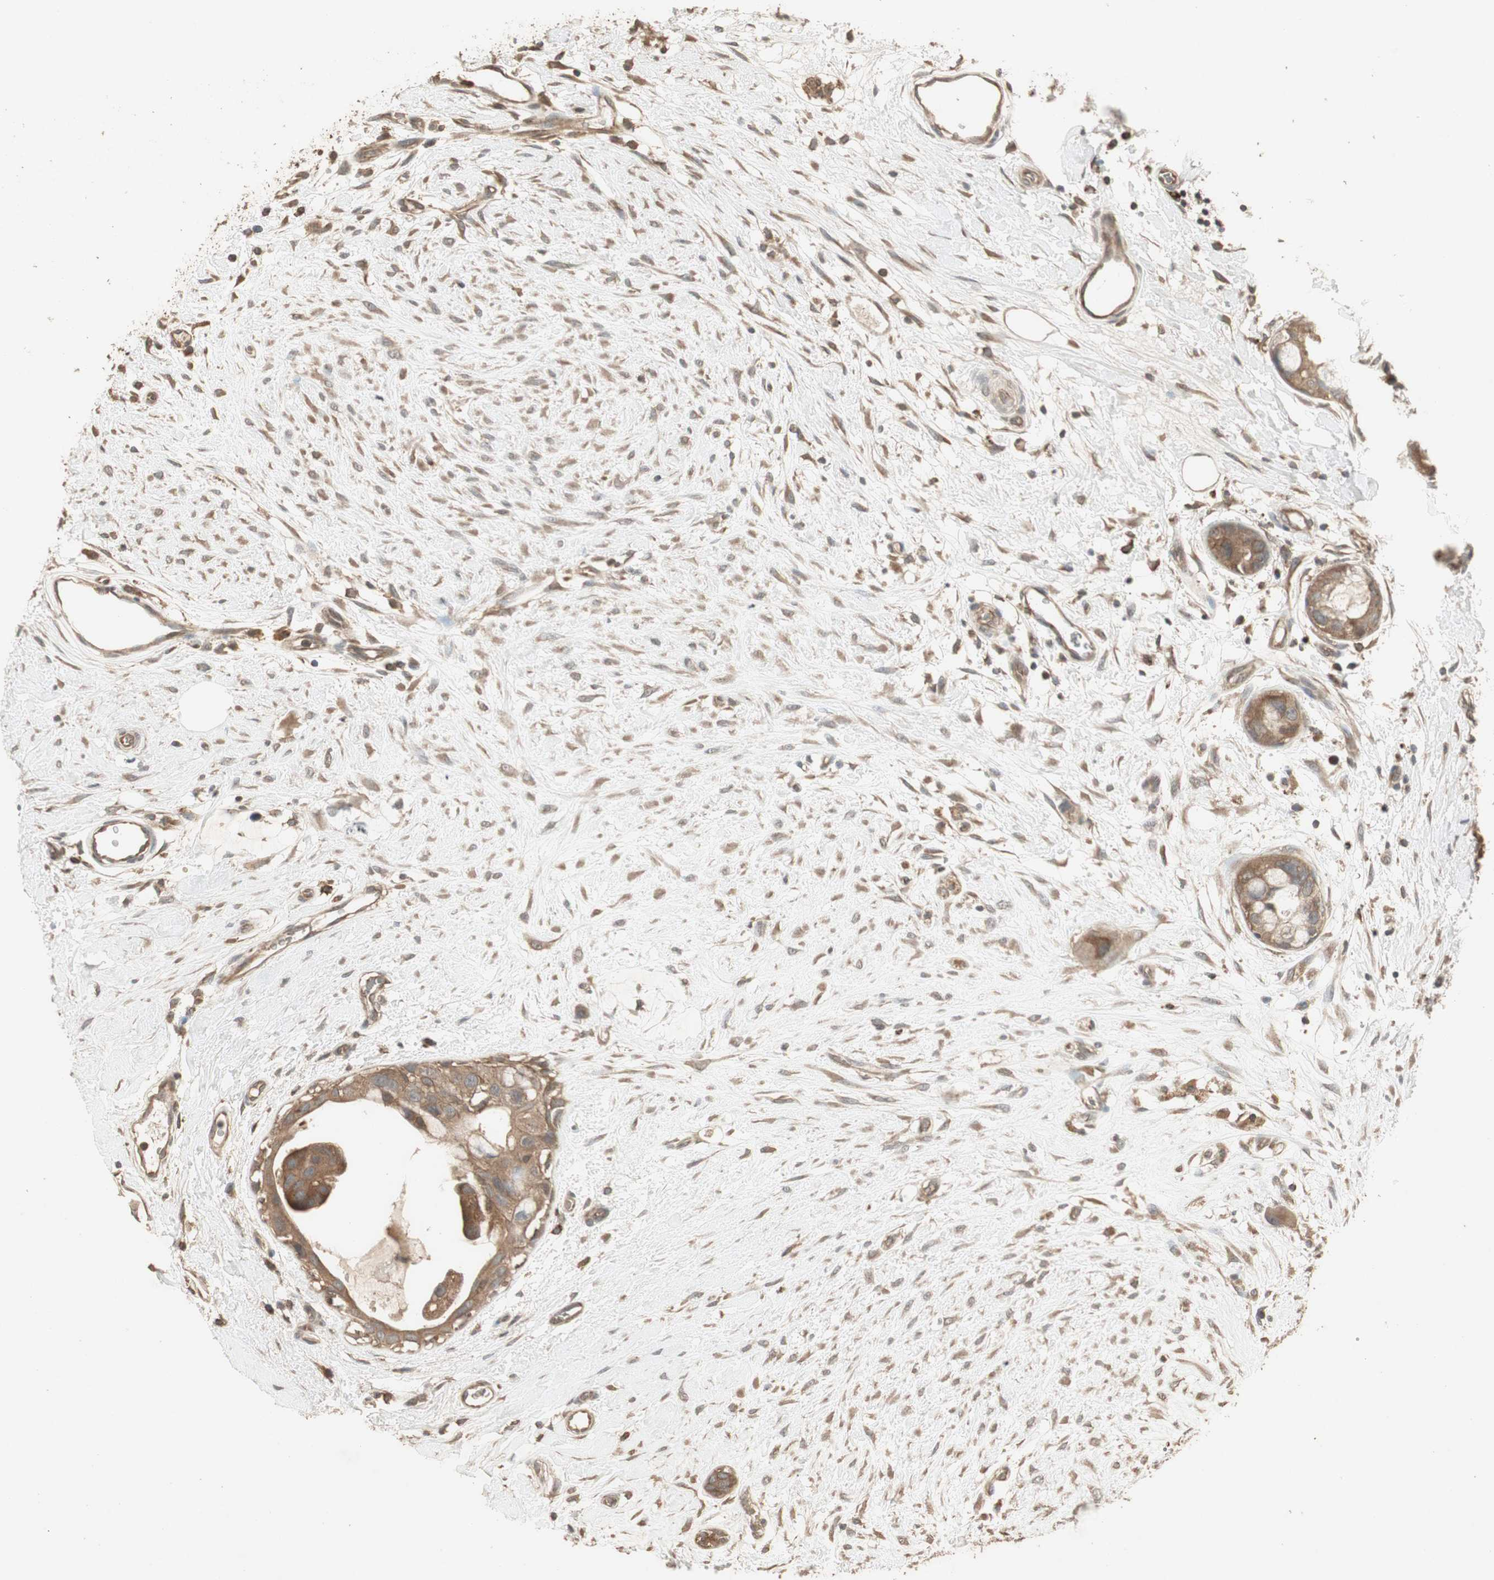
{"staining": {"intensity": "moderate", "quantity": ">75%", "location": "cytoplasmic/membranous"}, "tissue": "breast cancer", "cell_type": "Tumor cells", "image_type": "cancer", "snomed": [{"axis": "morphology", "description": "Duct carcinoma"}, {"axis": "topography", "description": "Breast"}], "caption": "Immunohistochemical staining of breast cancer (infiltrating ductal carcinoma) shows moderate cytoplasmic/membranous protein expression in approximately >75% of tumor cells. (brown staining indicates protein expression, while blue staining denotes nuclei).", "gene": "UBAC1", "patient": {"sex": "female", "age": 40}}